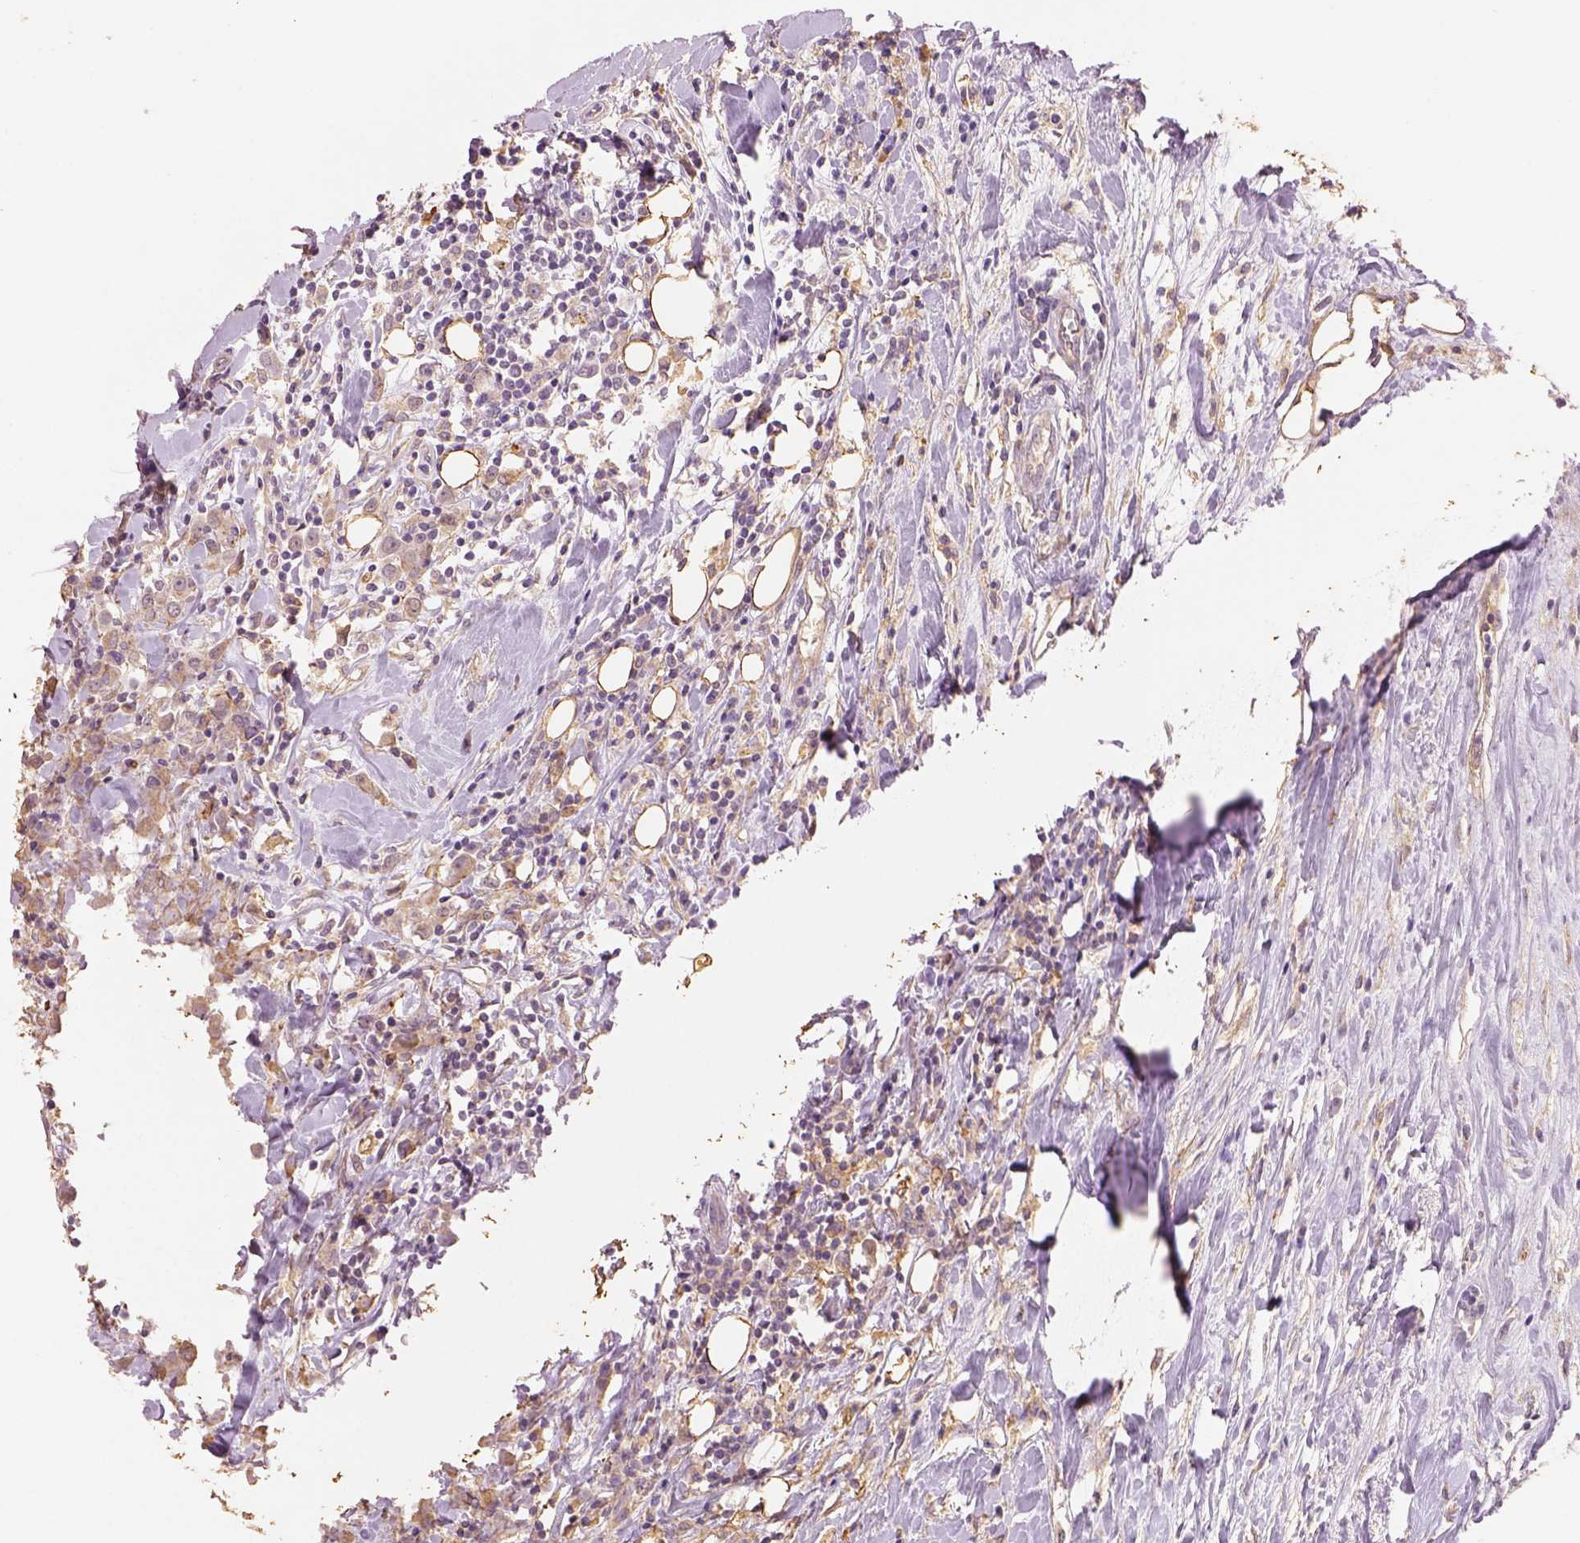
{"staining": {"intensity": "weak", "quantity": ">75%", "location": "cytoplasmic/membranous"}, "tissue": "breast cancer", "cell_type": "Tumor cells", "image_type": "cancer", "snomed": [{"axis": "morphology", "description": "Duct carcinoma"}, {"axis": "topography", "description": "Breast"}], "caption": "This photomicrograph shows immunohistochemistry staining of human breast cancer, with low weak cytoplasmic/membranous staining in about >75% of tumor cells.", "gene": "AP2B1", "patient": {"sex": "female", "age": 61}}